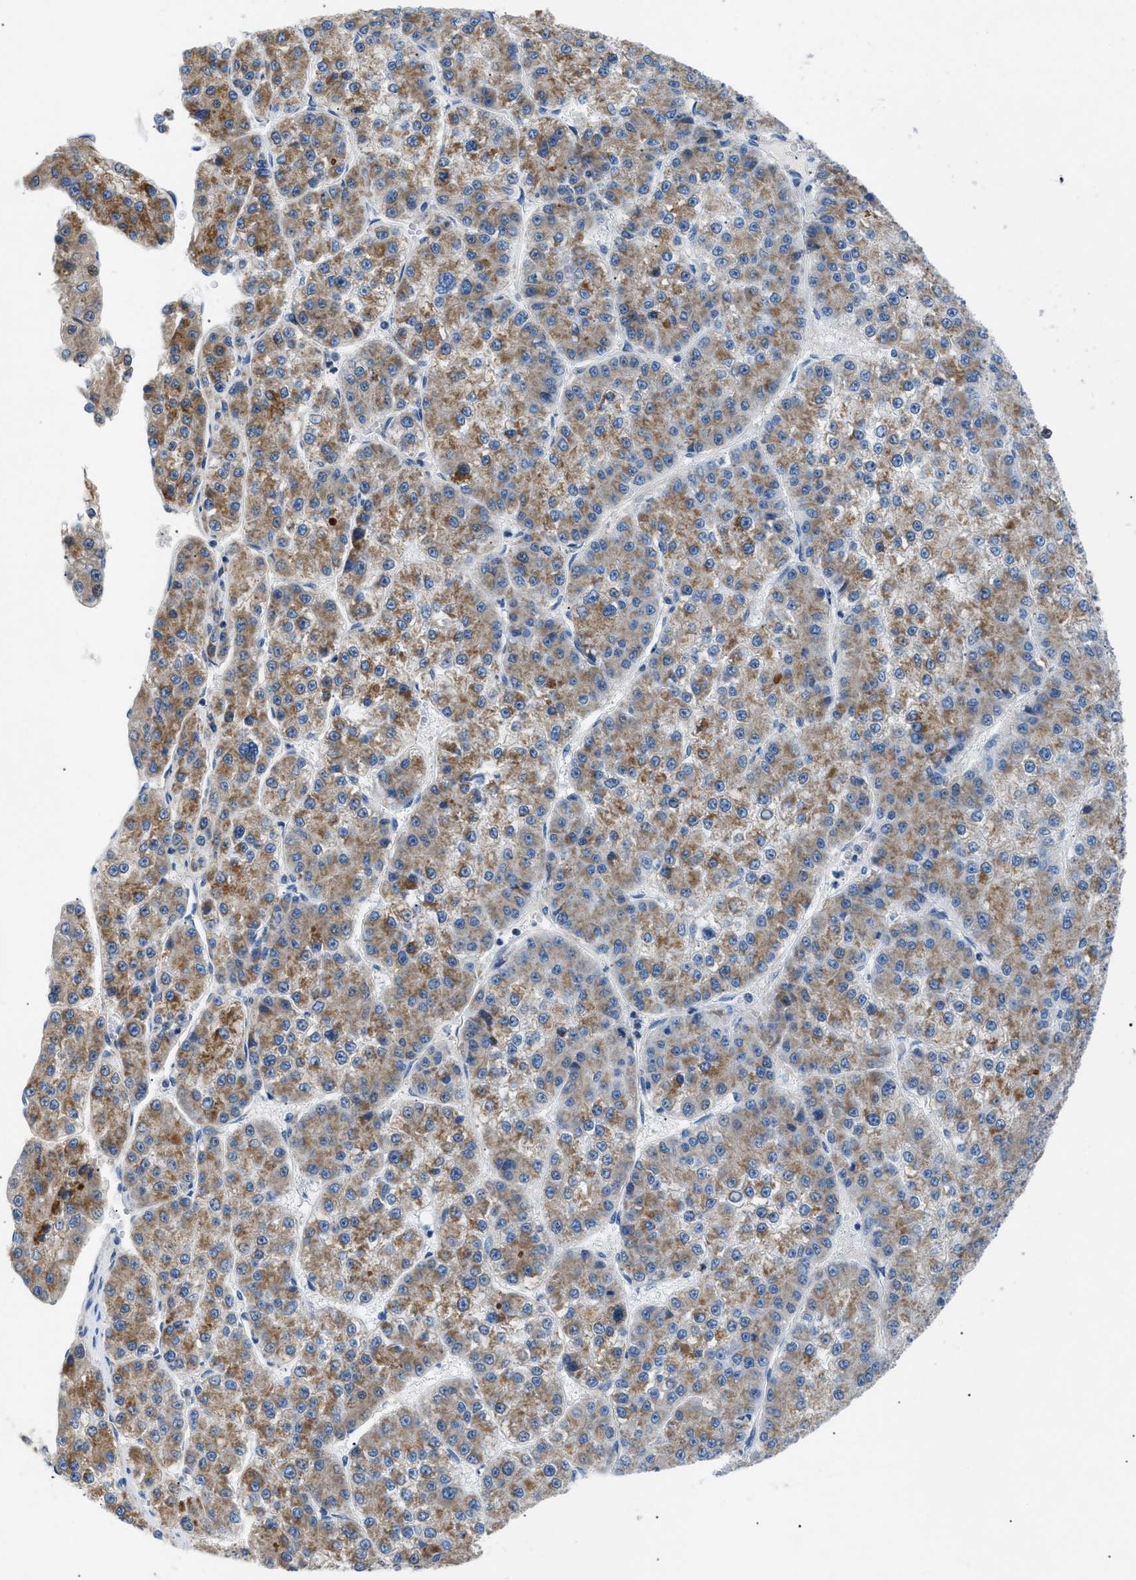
{"staining": {"intensity": "moderate", "quantity": ">75%", "location": "cytoplasmic/membranous"}, "tissue": "liver cancer", "cell_type": "Tumor cells", "image_type": "cancer", "snomed": [{"axis": "morphology", "description": "Carcinoma, Hepatocellular, NOS"}, {"axis": "topography", "description": "Liver"}], "caption": "This is an image of immunohistochemistry staining of hepatocellular carcinoma (liver), which shows moderate positivity in the cytoplasmic/membranous of tumor cells.", "gene": "ILDR1", "patient": {"sex": "female", "age": 73}}